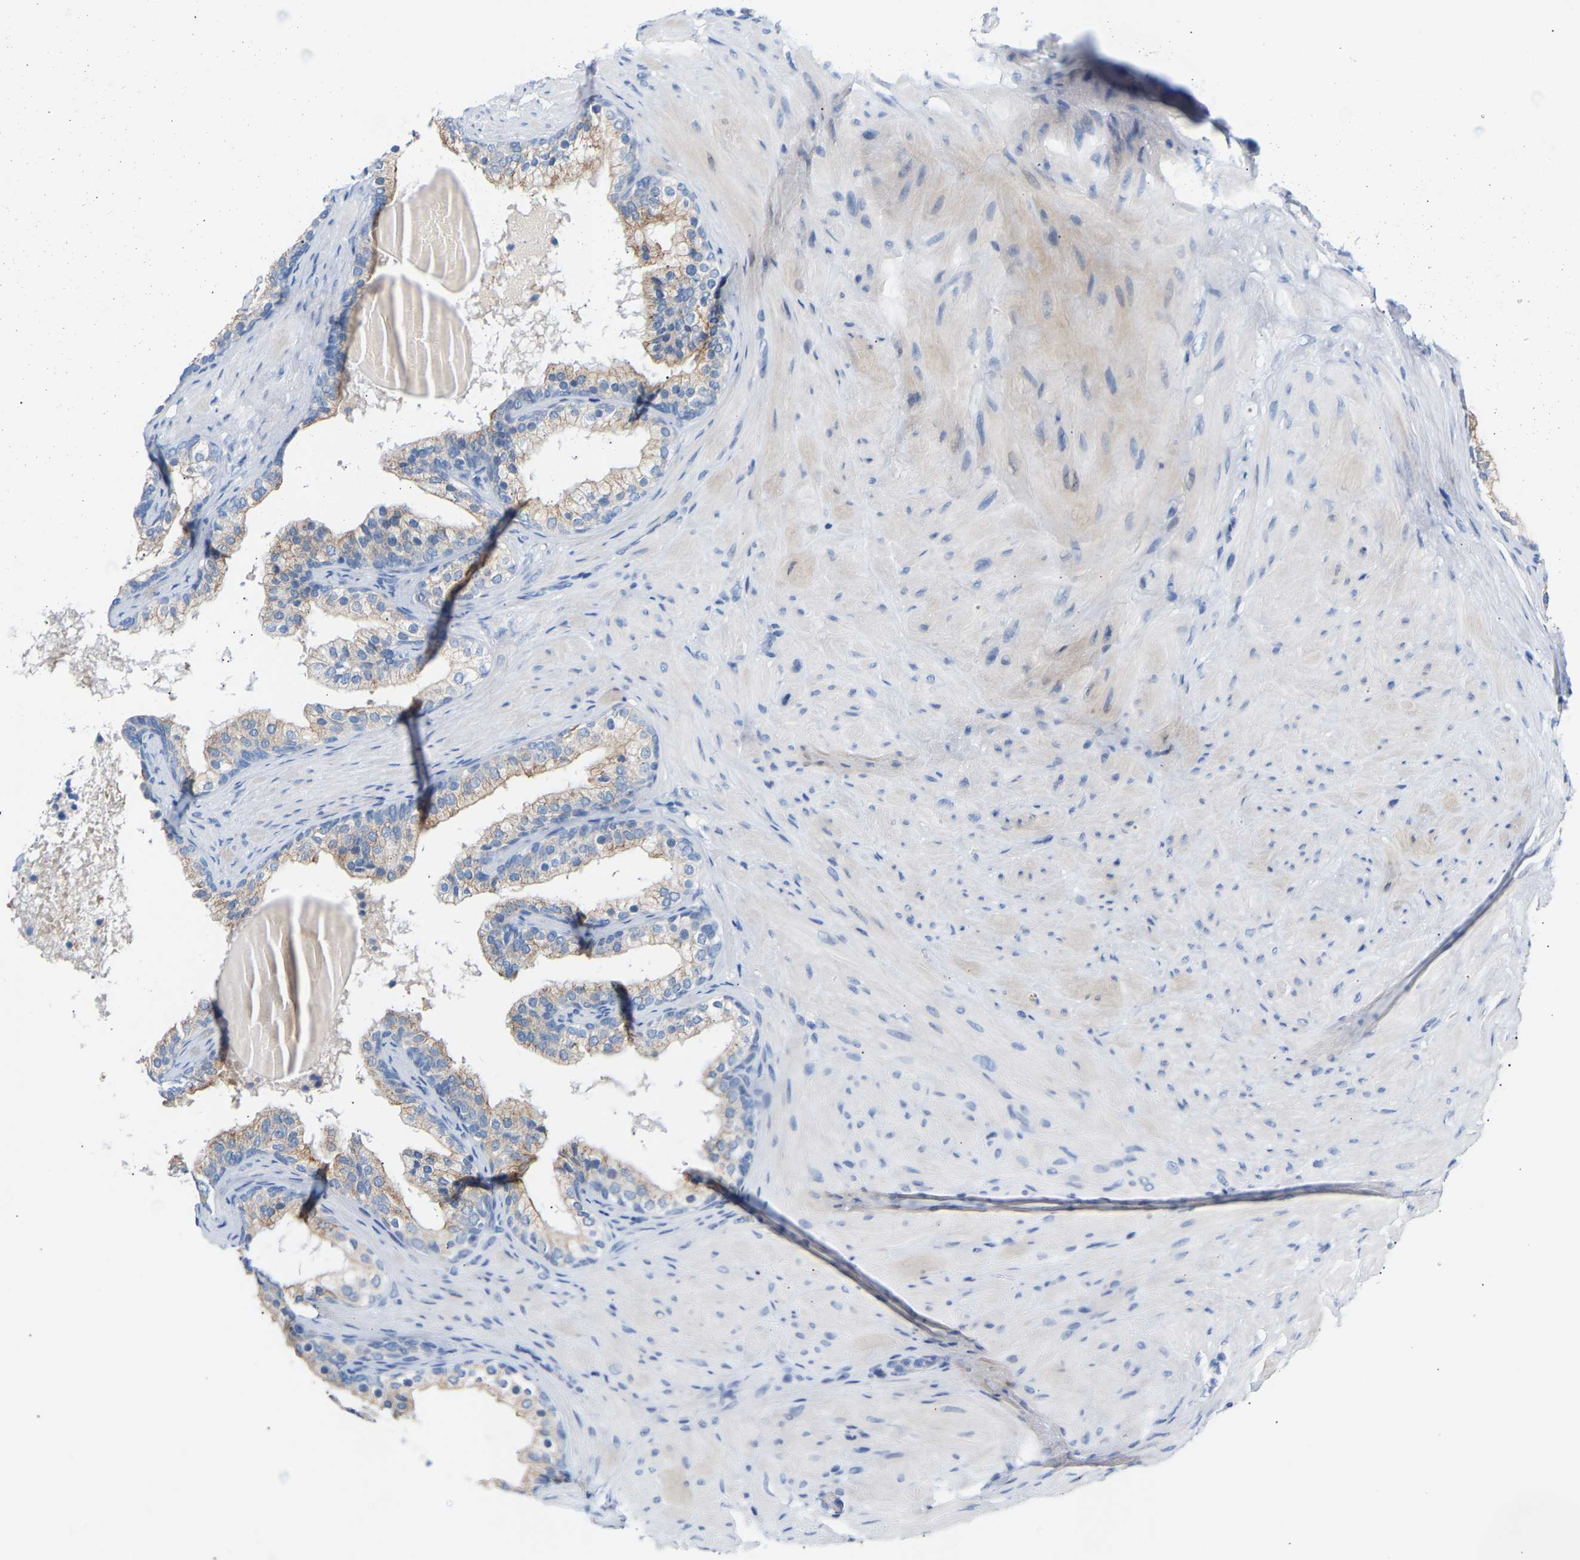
{"staining": {"intensity": "weak", "quantity": ">75%", "location": "cytoplasmic/membranous"}, "tissue": "prostate cancer", "cell_type": "Tumor cells", "image_type": "cancer", "snomed": [{"axis": "morphology", "description": "Adenocarcinoma, Low grade"}, {"axis": "topography", "description": "Prostate"}], "caption": "Weak cytoplasmic/membranous protein positivity is identified in about >75% of tumor cells in prostate cancer (adenocarcinoma (low-grade)).", "gene": "PEX1", "patient": {"sex": "male", "age": 69}}